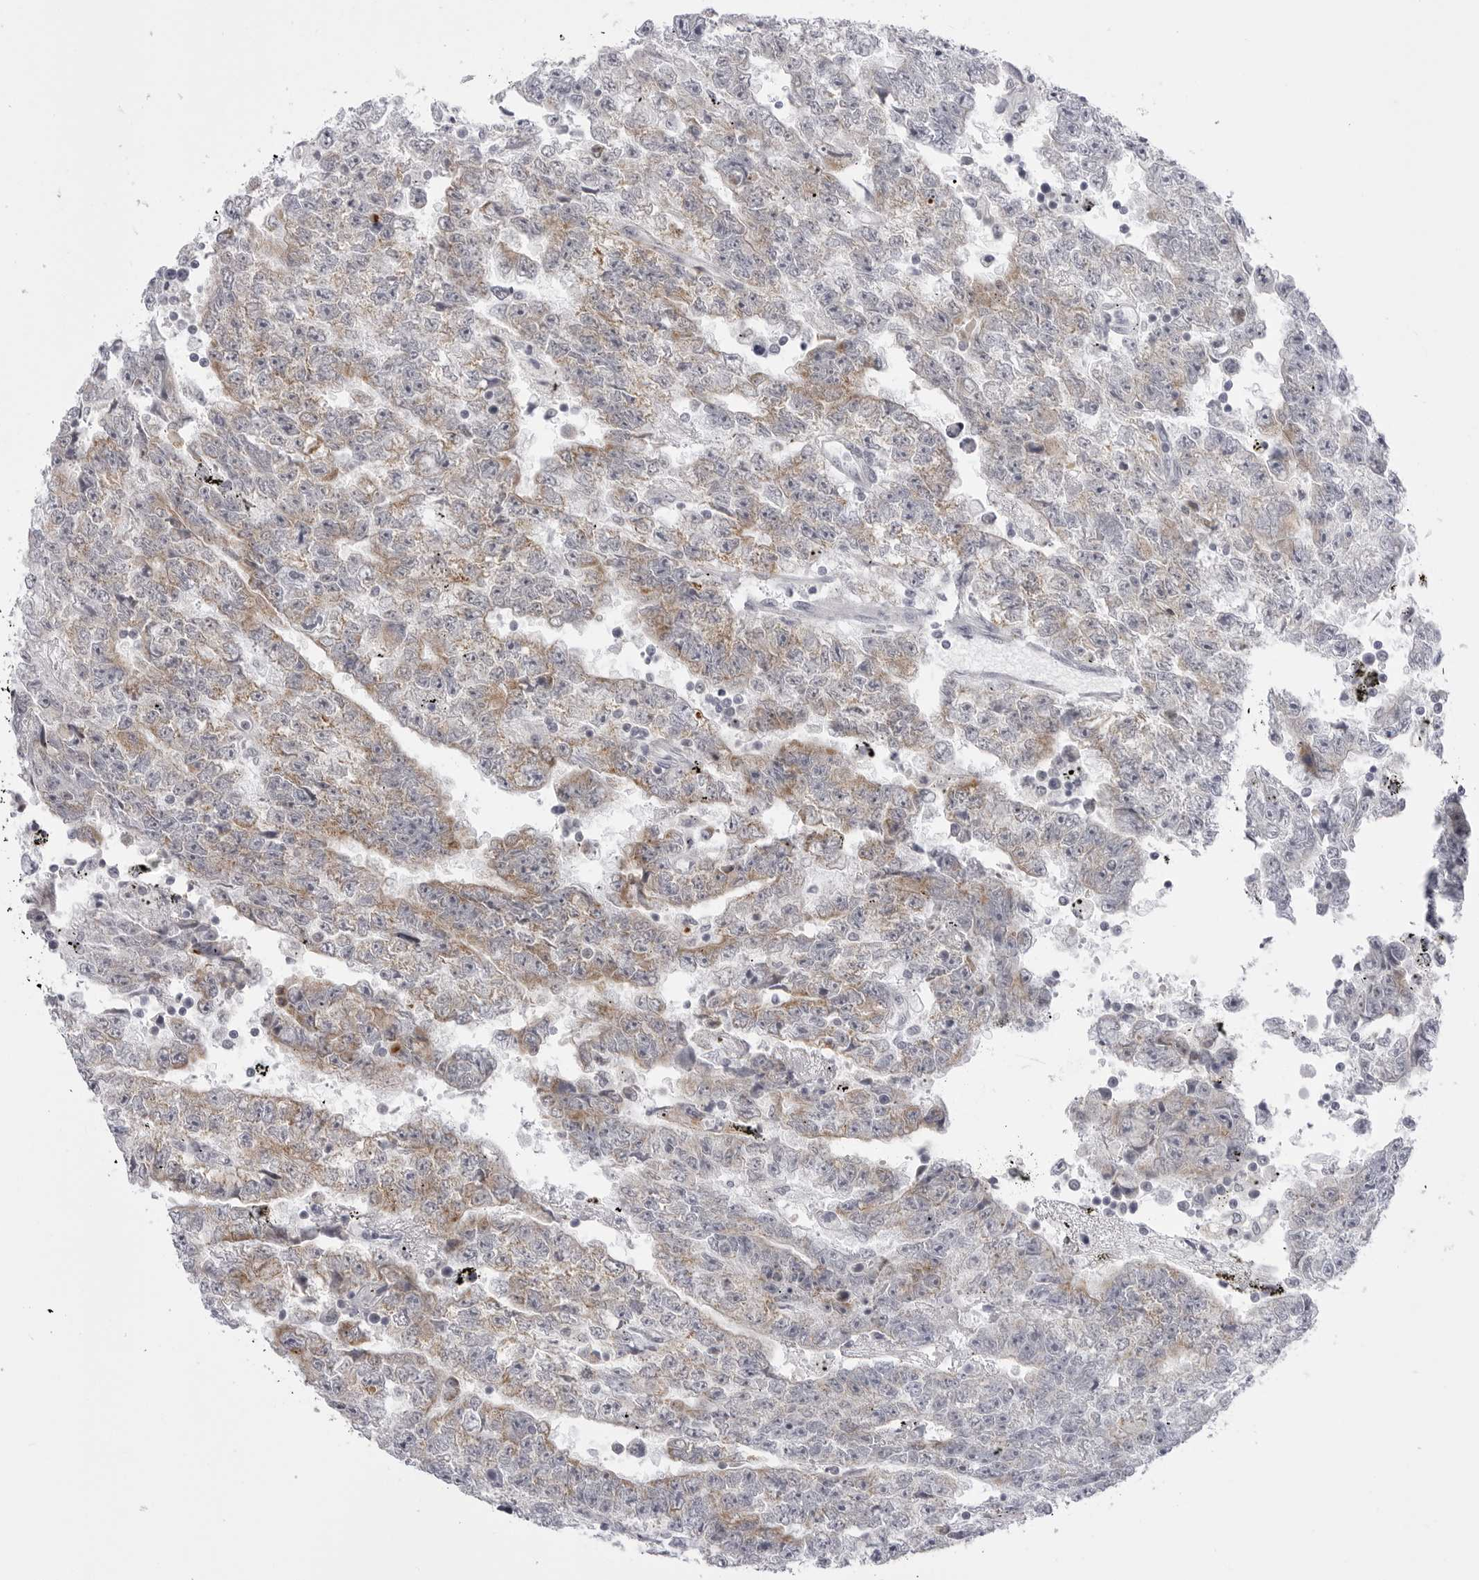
{"staining": {"intensity": "moderate", "quantity": "25%-75%", "location": "cytoplasmic/membranous"}, "tissue": "testis cancer", "cell_type": "Tumor cells", "image_type": "cancer", "snomed": [{"axis": "morphology", "description": "Carcinoma, Embryonal, NOS"}, {"axis": "topography", "description": "Testis"}], "caption": "Protein staining exhibits moderate cytoplasmic/membranous expression in about 25%-75% of tumor cells in testis cancer.", "gene": "TUFM", "patient": {"sex": "male", "age": 25}}